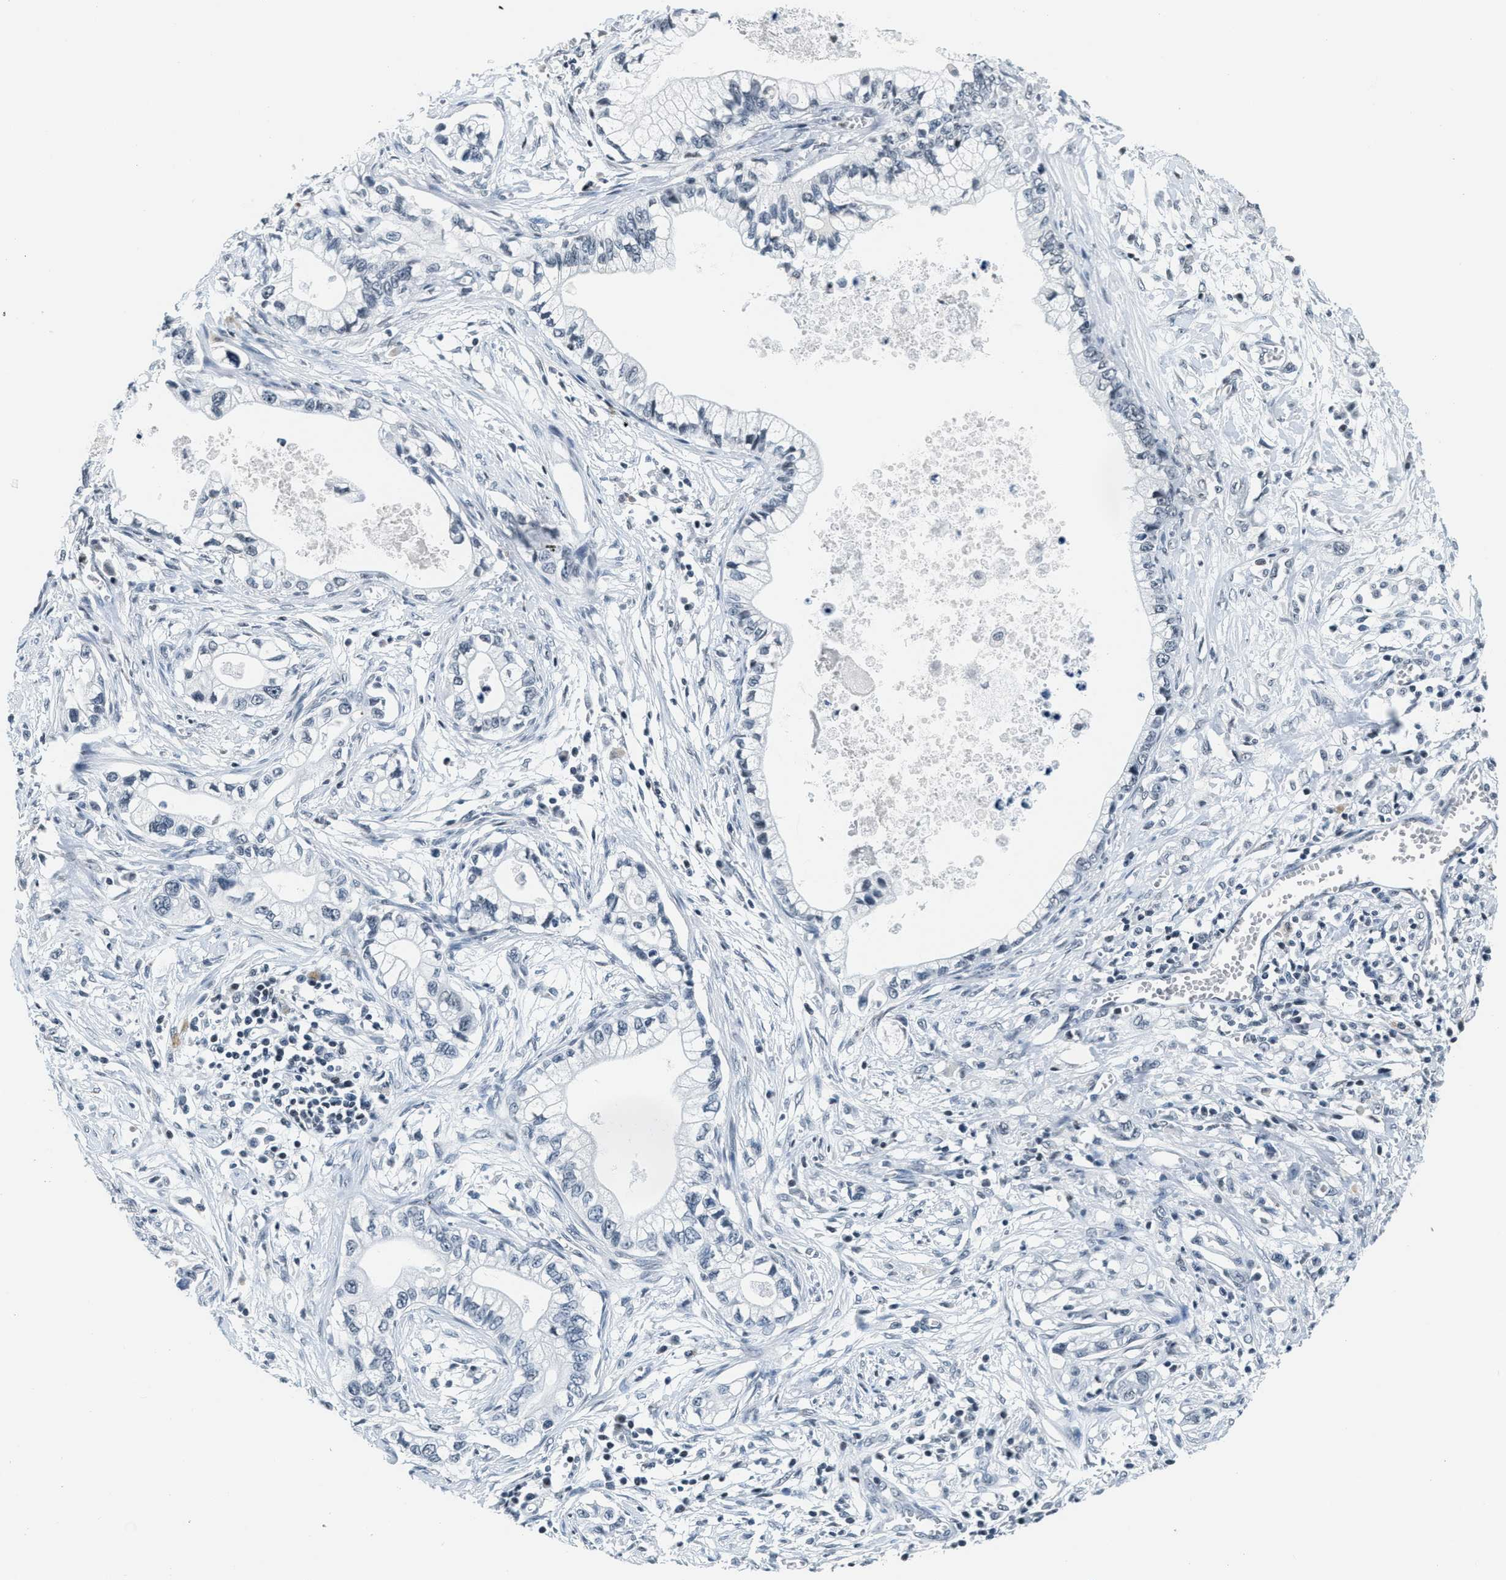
{"staining": {"intensity": "negative", "quantity": "none", "location": "none"}, "tissue": "pancreatic cancer", "cell_type": "Tumor cells", "image_type": "cancer", "snomed": [{"axis": "morphology", "description": "Adenocarcinoma, NOS"}, {"axis": "topography", "description": "Pancreas"}], "caption": "There is no significant positivity in tumor cells of adenocarcinoma (pancreatic). (Brightfield microscopy of DAB (3,3'-diaminobenzidine) immunohistochemistry (IHC) at high magnification).", "gene": "CA4", "patient": {"sex": "male", "age": 56}}